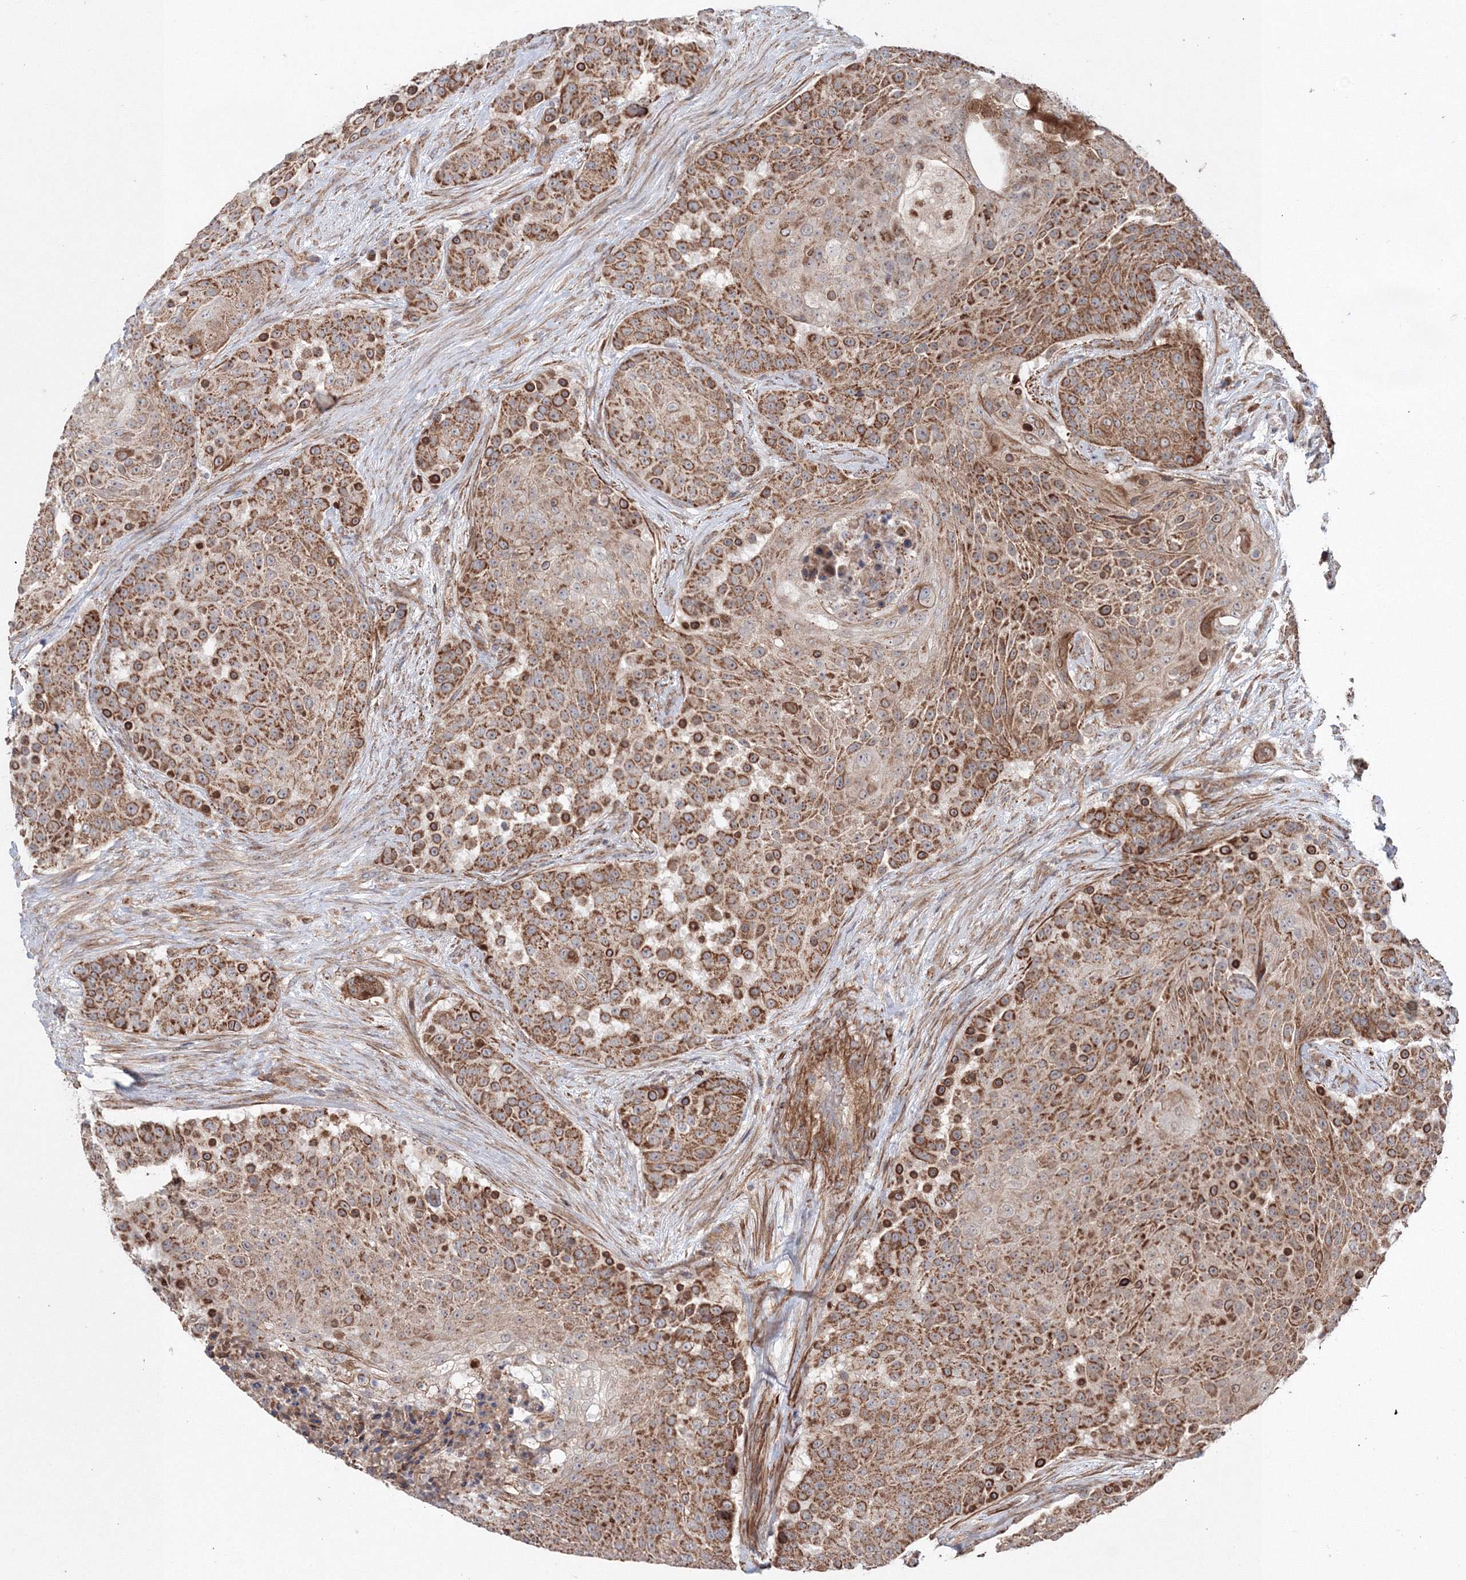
{"staining": {"intensity": "strong", "quantity": ">75%", "location": "cytoplasmic/membranous"}, "tissue": "urothelial cancer", "cell_type": "Tumor cells", "image_type": "cancer", "snomed": [{"axis": "morphology", "description": "Urothelial carcinoma, High grade"}, {"axis": "topography", "description": "Urinary bladder"}], "caption": "Strong cytoplasmic/membranous positivity for a protein is appreciated in approximately >75% of tumor cells of urothelial carcinoma (high-grade) using immunohistochemistry (IHC).", "gene": "NOA1", "patient": {"sex": "female", "age": 63}}